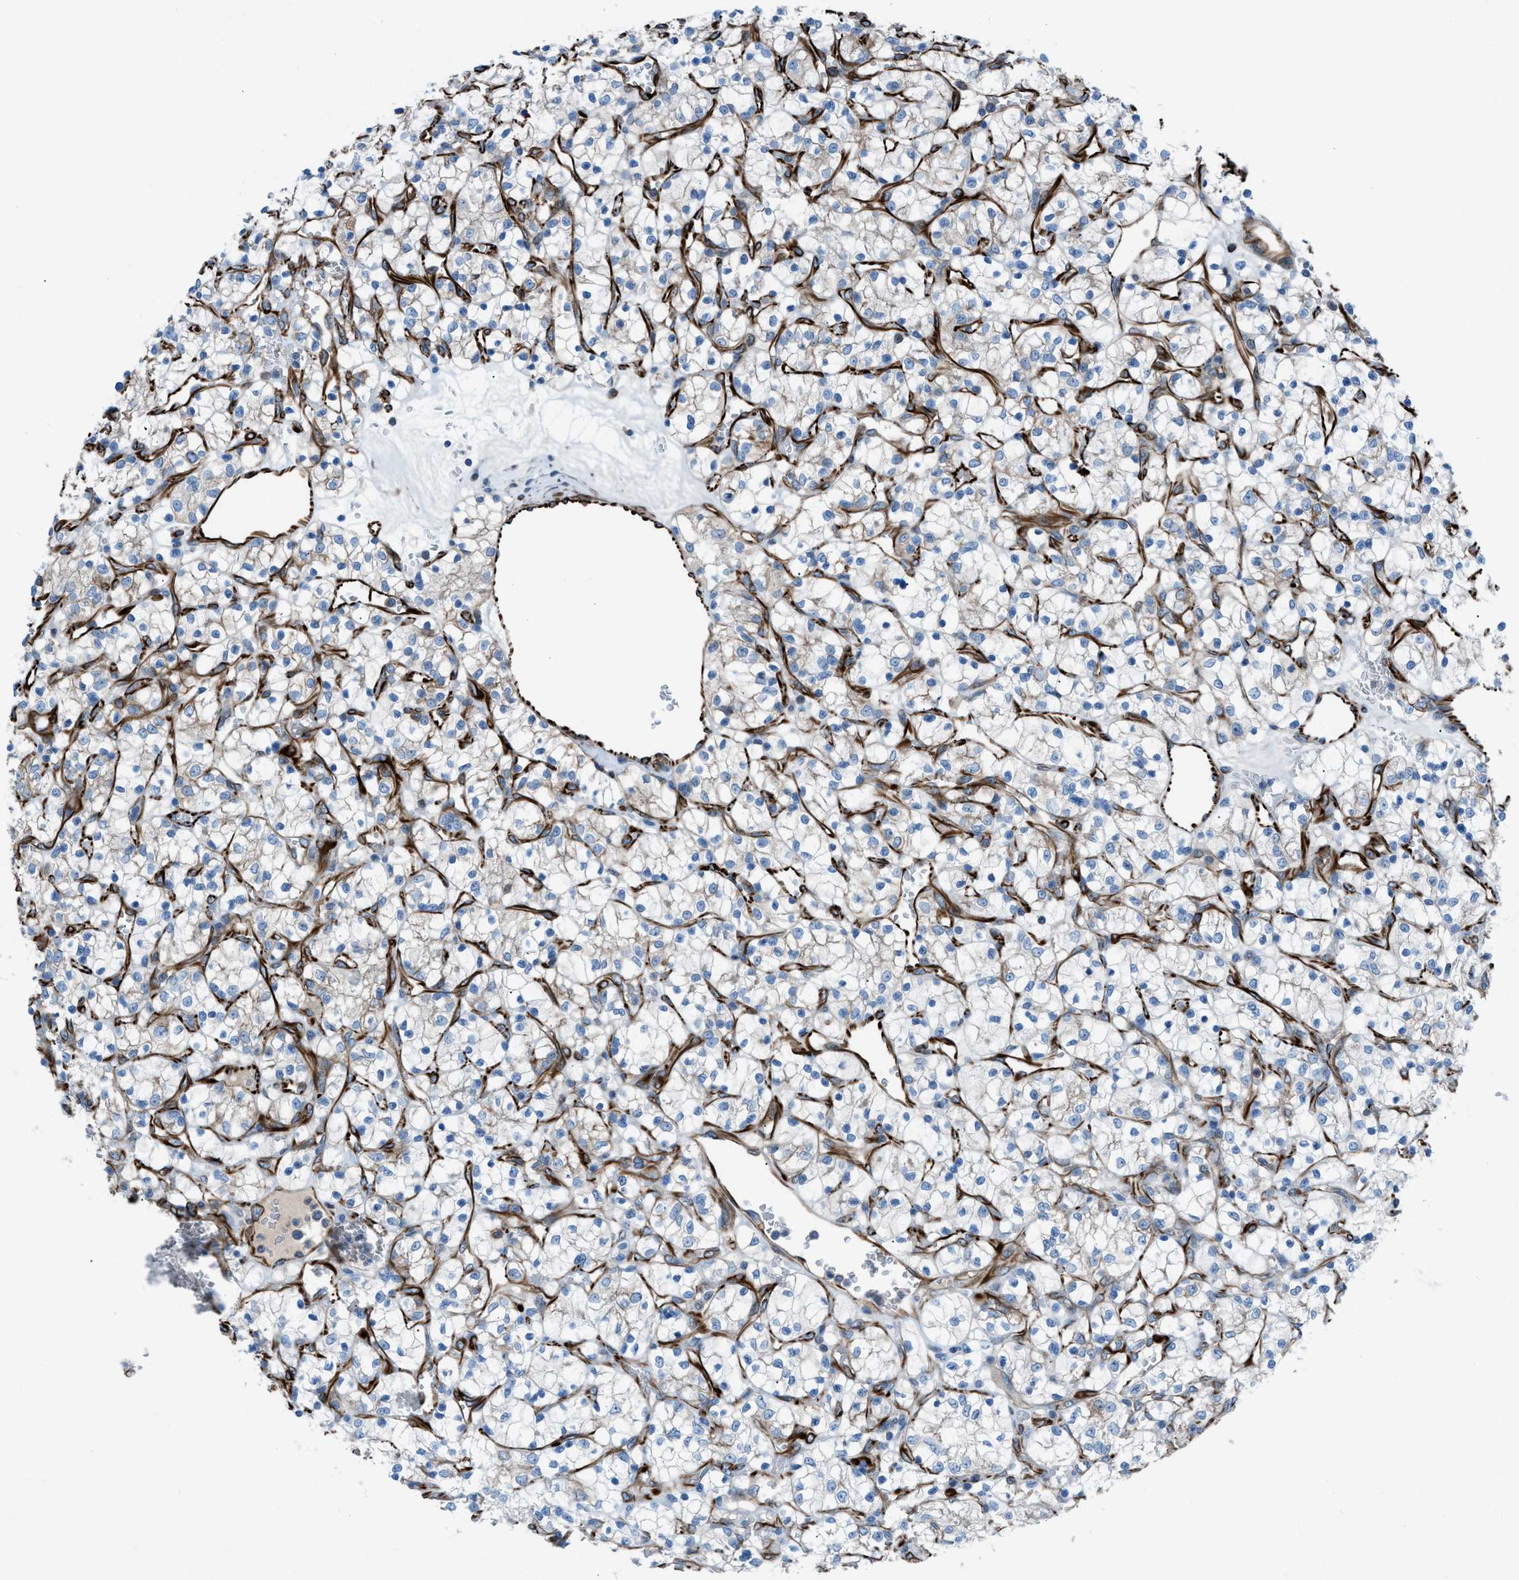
{"staining": {"intensity": "negative", "quantity": "none", "location": "none"}, "tissue": "renal cancer", "cell_type": "Tumor cells", "image_type": "cancer", "snomed": [{"axis": "morphology", "description": "Adenocarcinoma, NOS"}, {"axis": "topography", "description": "Kidney"}], "caption": "High magnification brightfield microscopy of renal cancer (adenocarcinoma) stained with DAB (3,3'-diaminobenzidine) (brown) and counterstained with hematoxylin (blue): tumor cells show no significant expression.", "gene": "CABP7", "patient": {"sex": "female", "age": 69}}